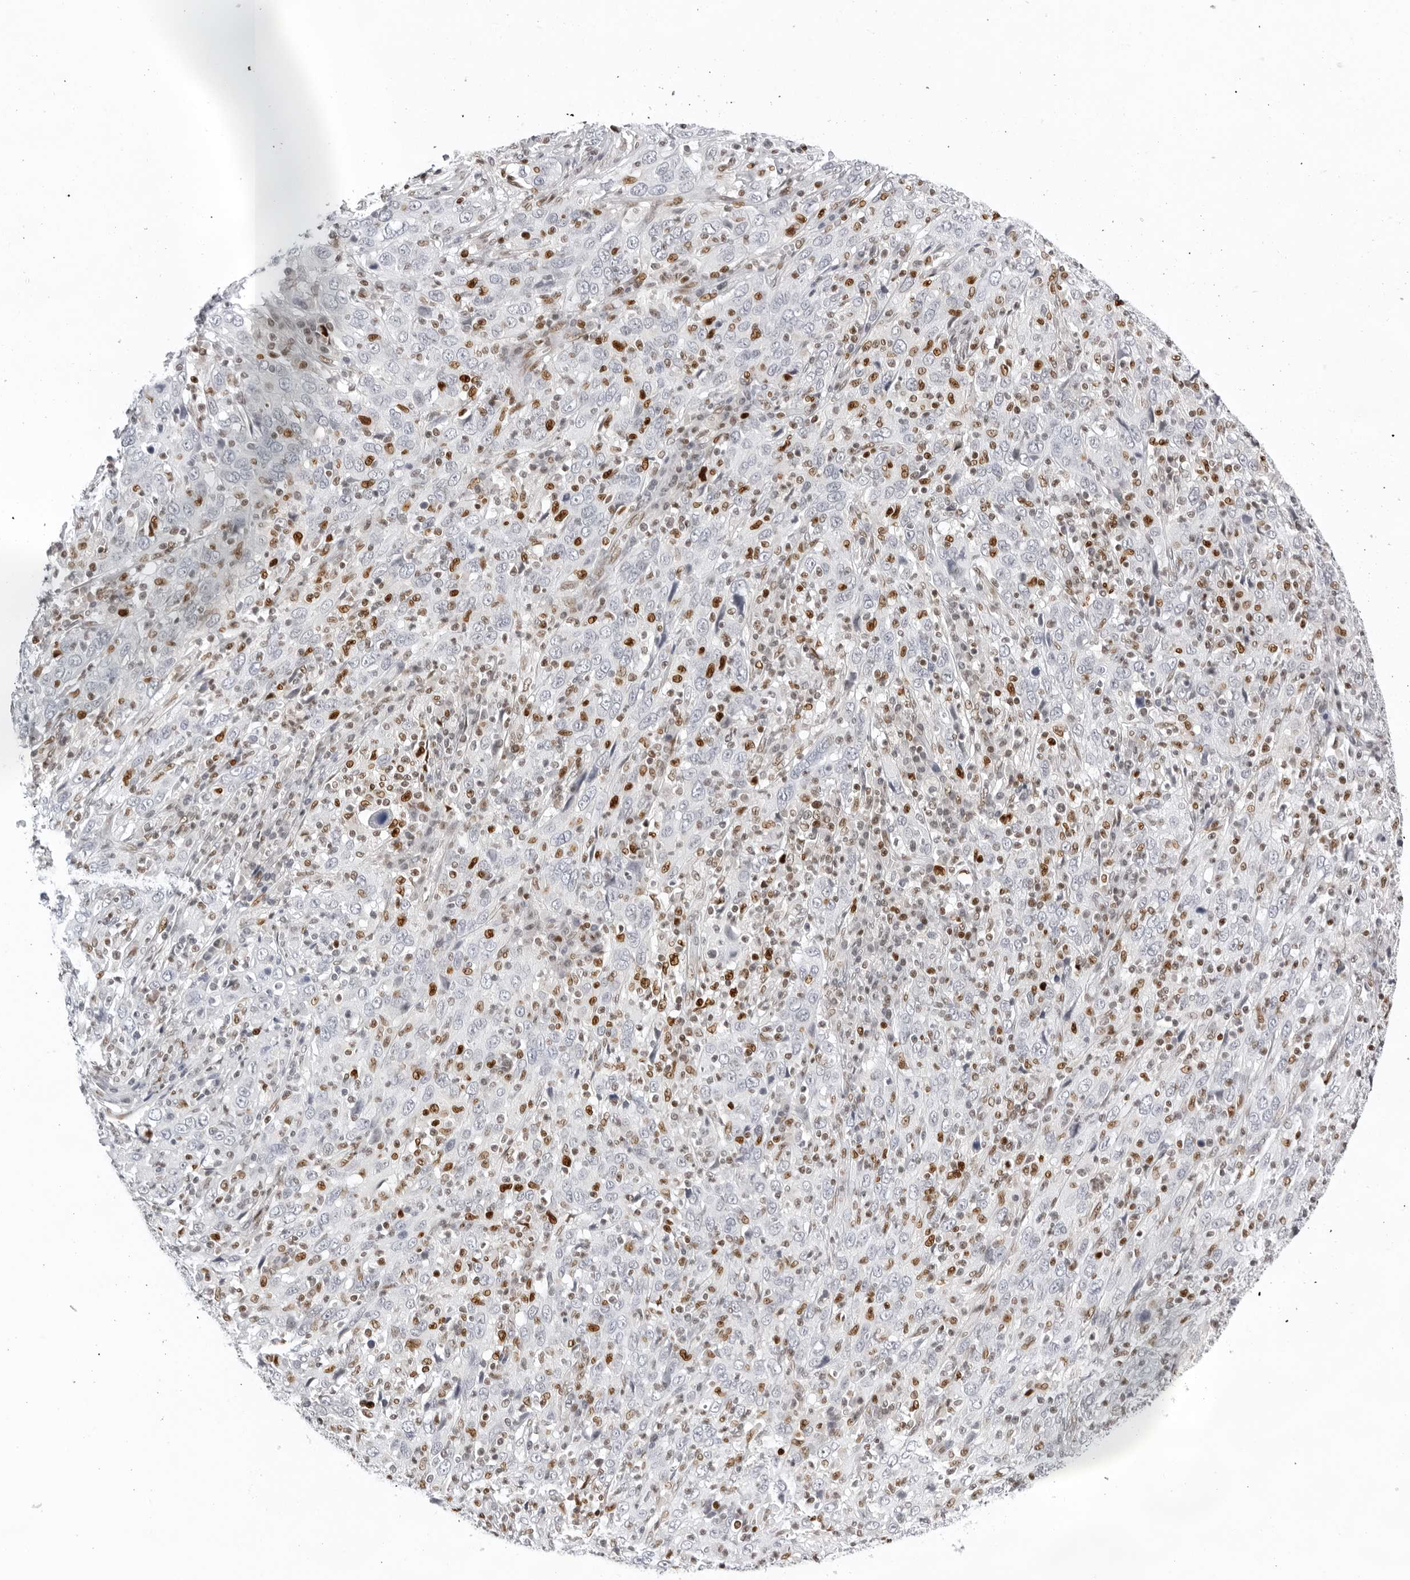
{"staining": {"intensity": "negative", "quantity": "none", "location": "none"}, "tissue": "cervical cancer", "cell_type": "Tumor cells", "image_type": "cancer", "snomed": [{"axis": "morphology", "description": "Squamous cell carcinoma, NOS"}, {"axis": "topography", "description": "Cervix"}], "caption": "Immunohistochemistry (IHC) of human squamous cell carcinoma (cervical) reveals no expression in tumor cells. The staining was performed using DAB (3,3'-diaminobenzidine) to visualize the protein expression in brown, while the nuclei were stained in blue with hematoxylin (Magnification: 20x).", "gene": "OGG1", "patient": {"sex": "female", "age": 46}}